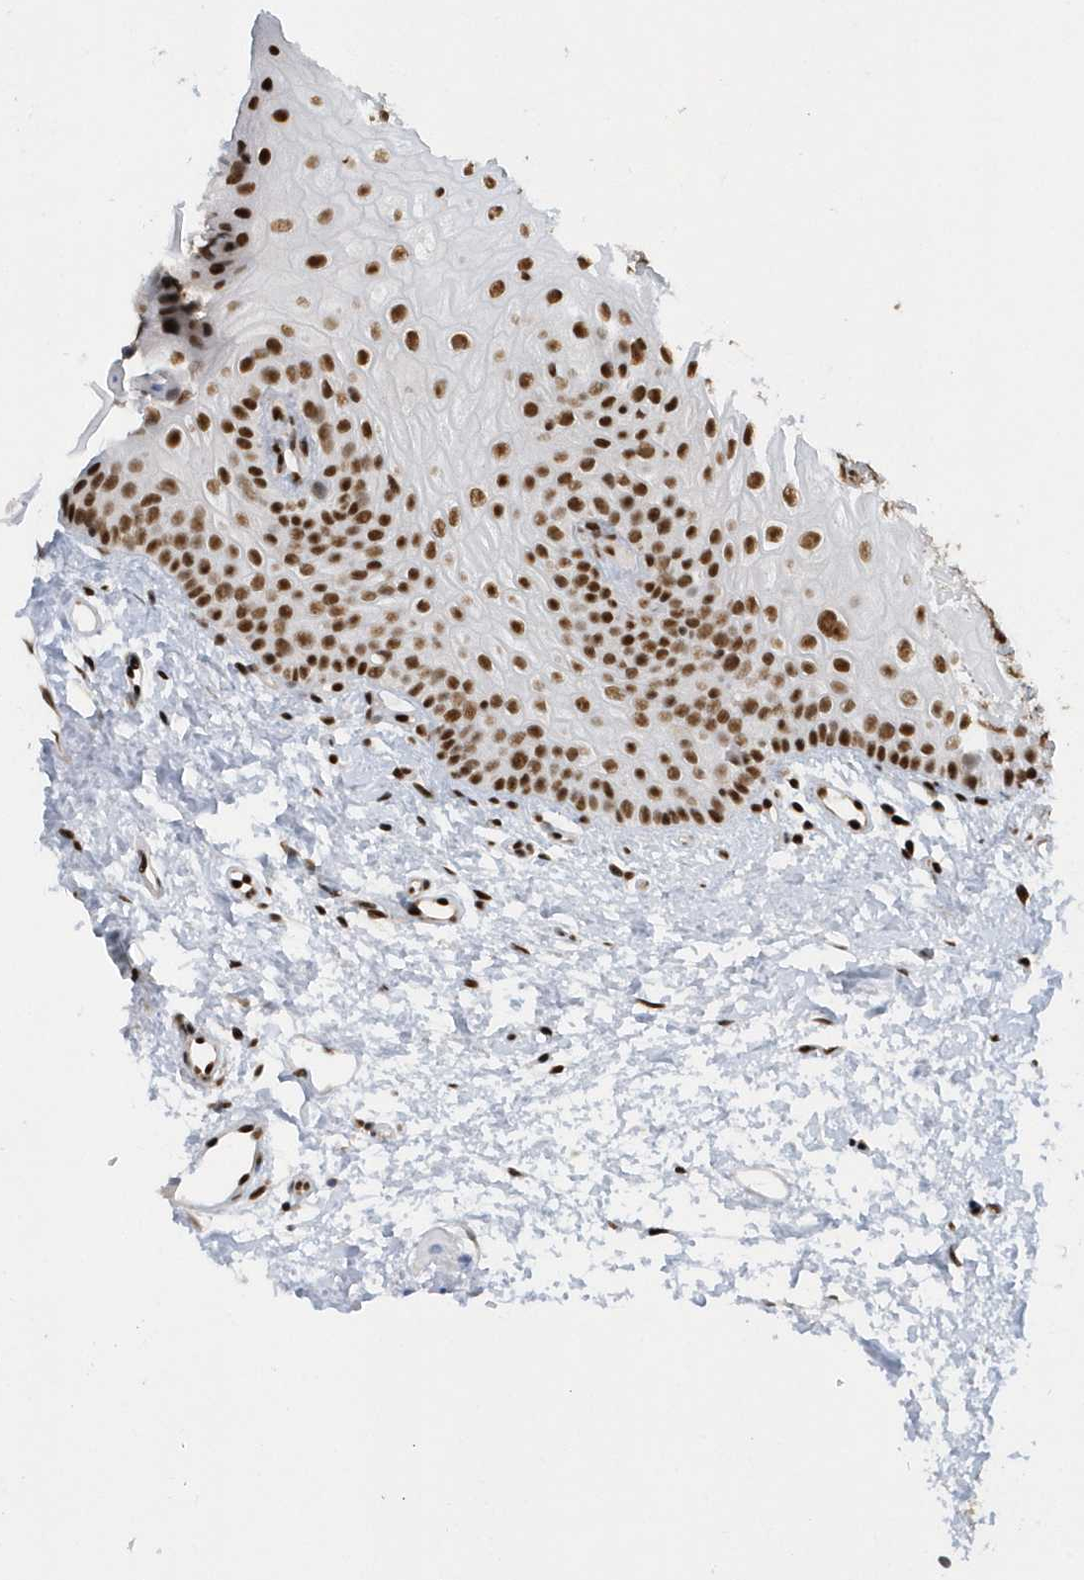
{"staining": {"intensity": "strong", "quantity": ">75%", "location": "nuclear"}, "tissue": "oral mucosa", "cell_type": "Squamous epithelial cells", "image_type": "normal", "snomed": [{"axis": "morphology", "description": "Normal tissue, NOS"}, {"axis": "topography", "description": "Oral tissue"}], "caption": "Approximately >75% of squamous epithelial cells in normal oral mucosa exhibit strong nuclear protein staining as visualized by brown immunohistochemical staining.", "gene": "SEPHS1", "patient": {"sex": "female", "age": 68}}